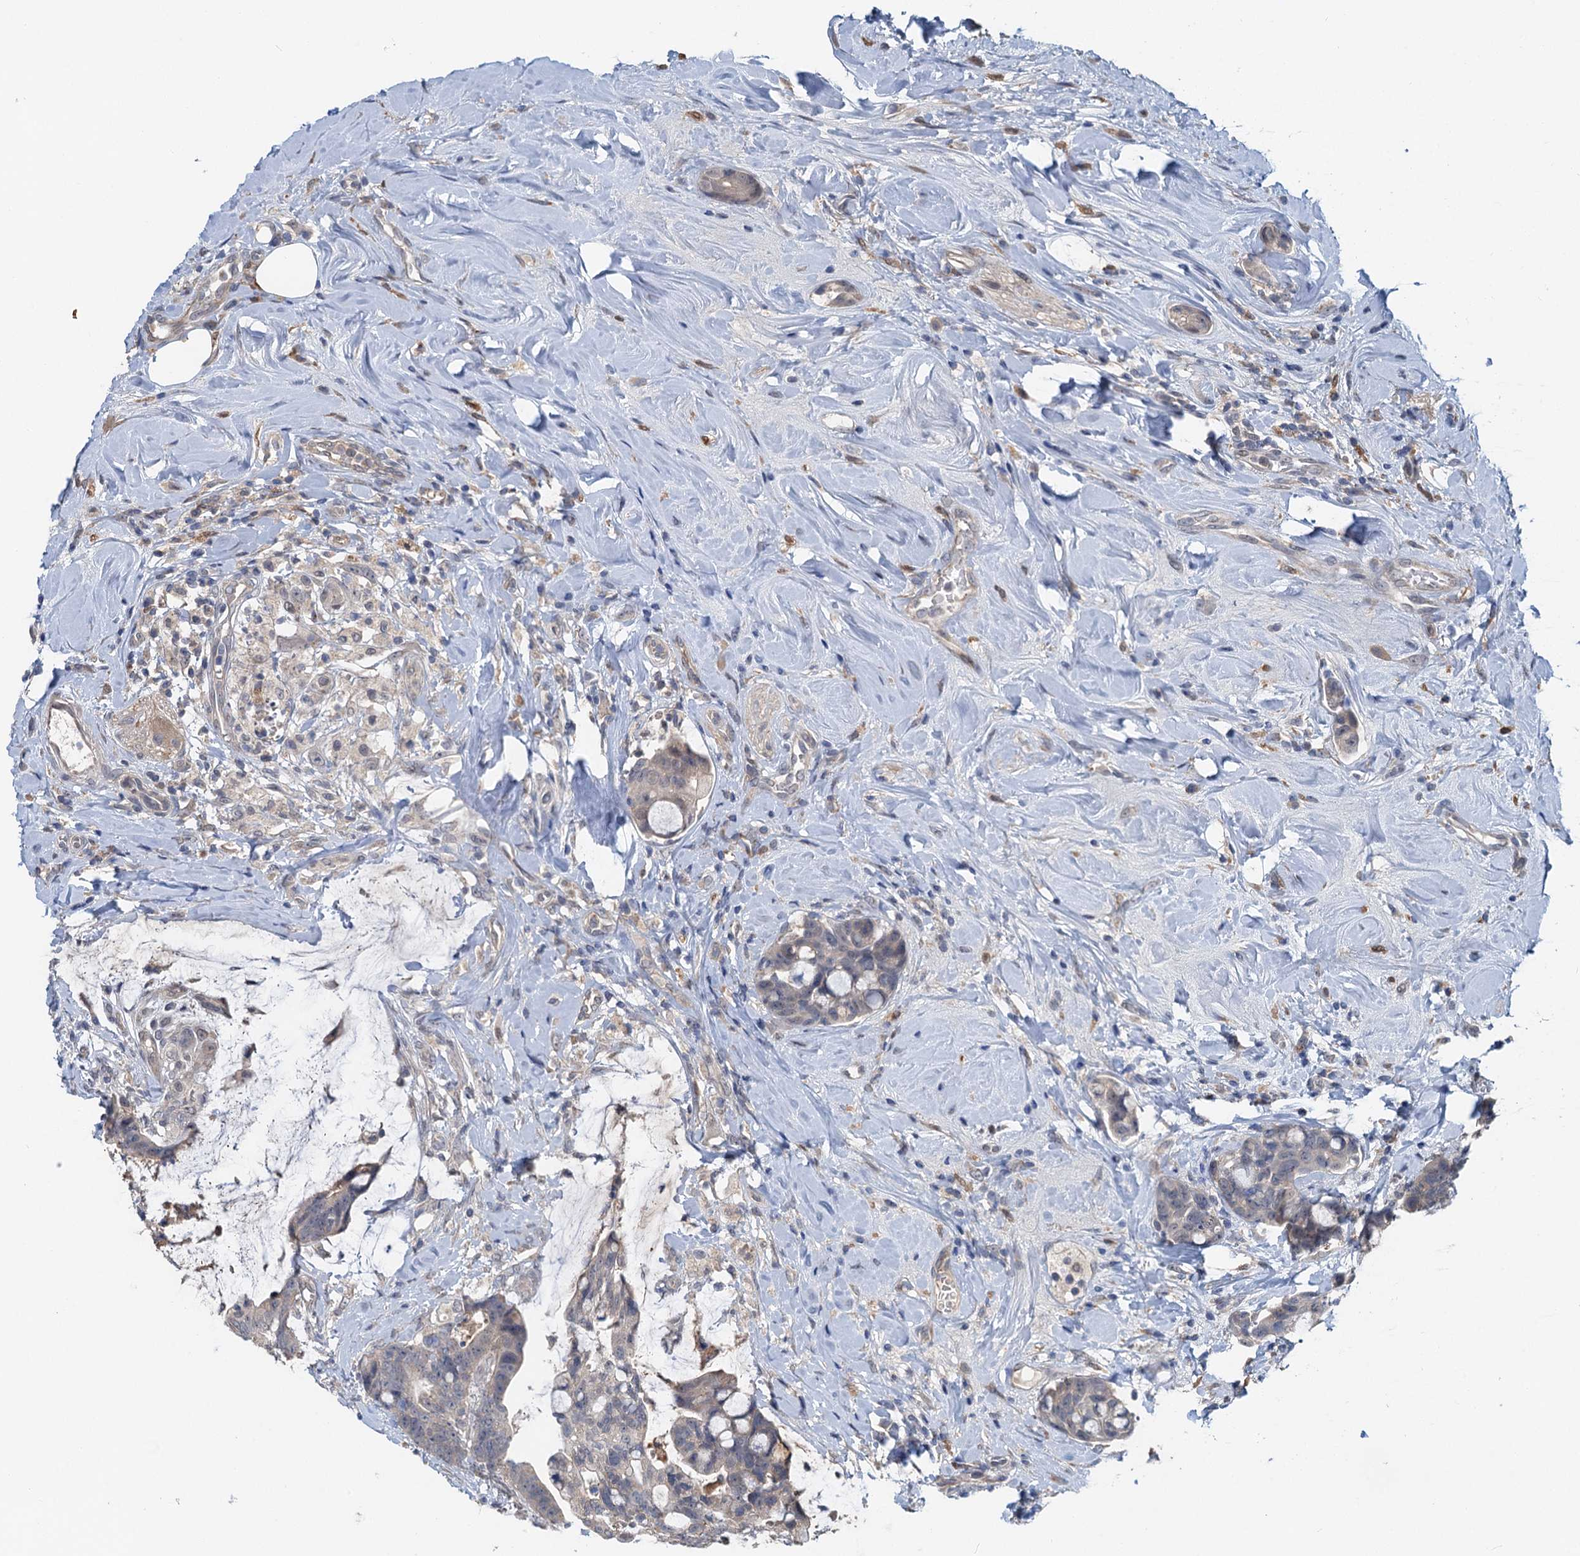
{"staining": {"intensity": "negative", "quantity": "none", "location": "none"}, "tissue": "colorectal cancer", "cell_type": "Tumor cells", "image_type": "cancer", "snomed": [{"axis": "morphology", "description": "Adenocarcinoma, NOS"}, {"axis": "topography", "description": "Colon"}], "caption": "Immunohistochemistry micrograph of neoplastic tissue: human colorectal cancer (adenocarcinoma) stained with DAB demonstrates no significant protein expression in tumor cells.", "gene": "ZNF606", "patient": {"sex": "female", "age": 82}}